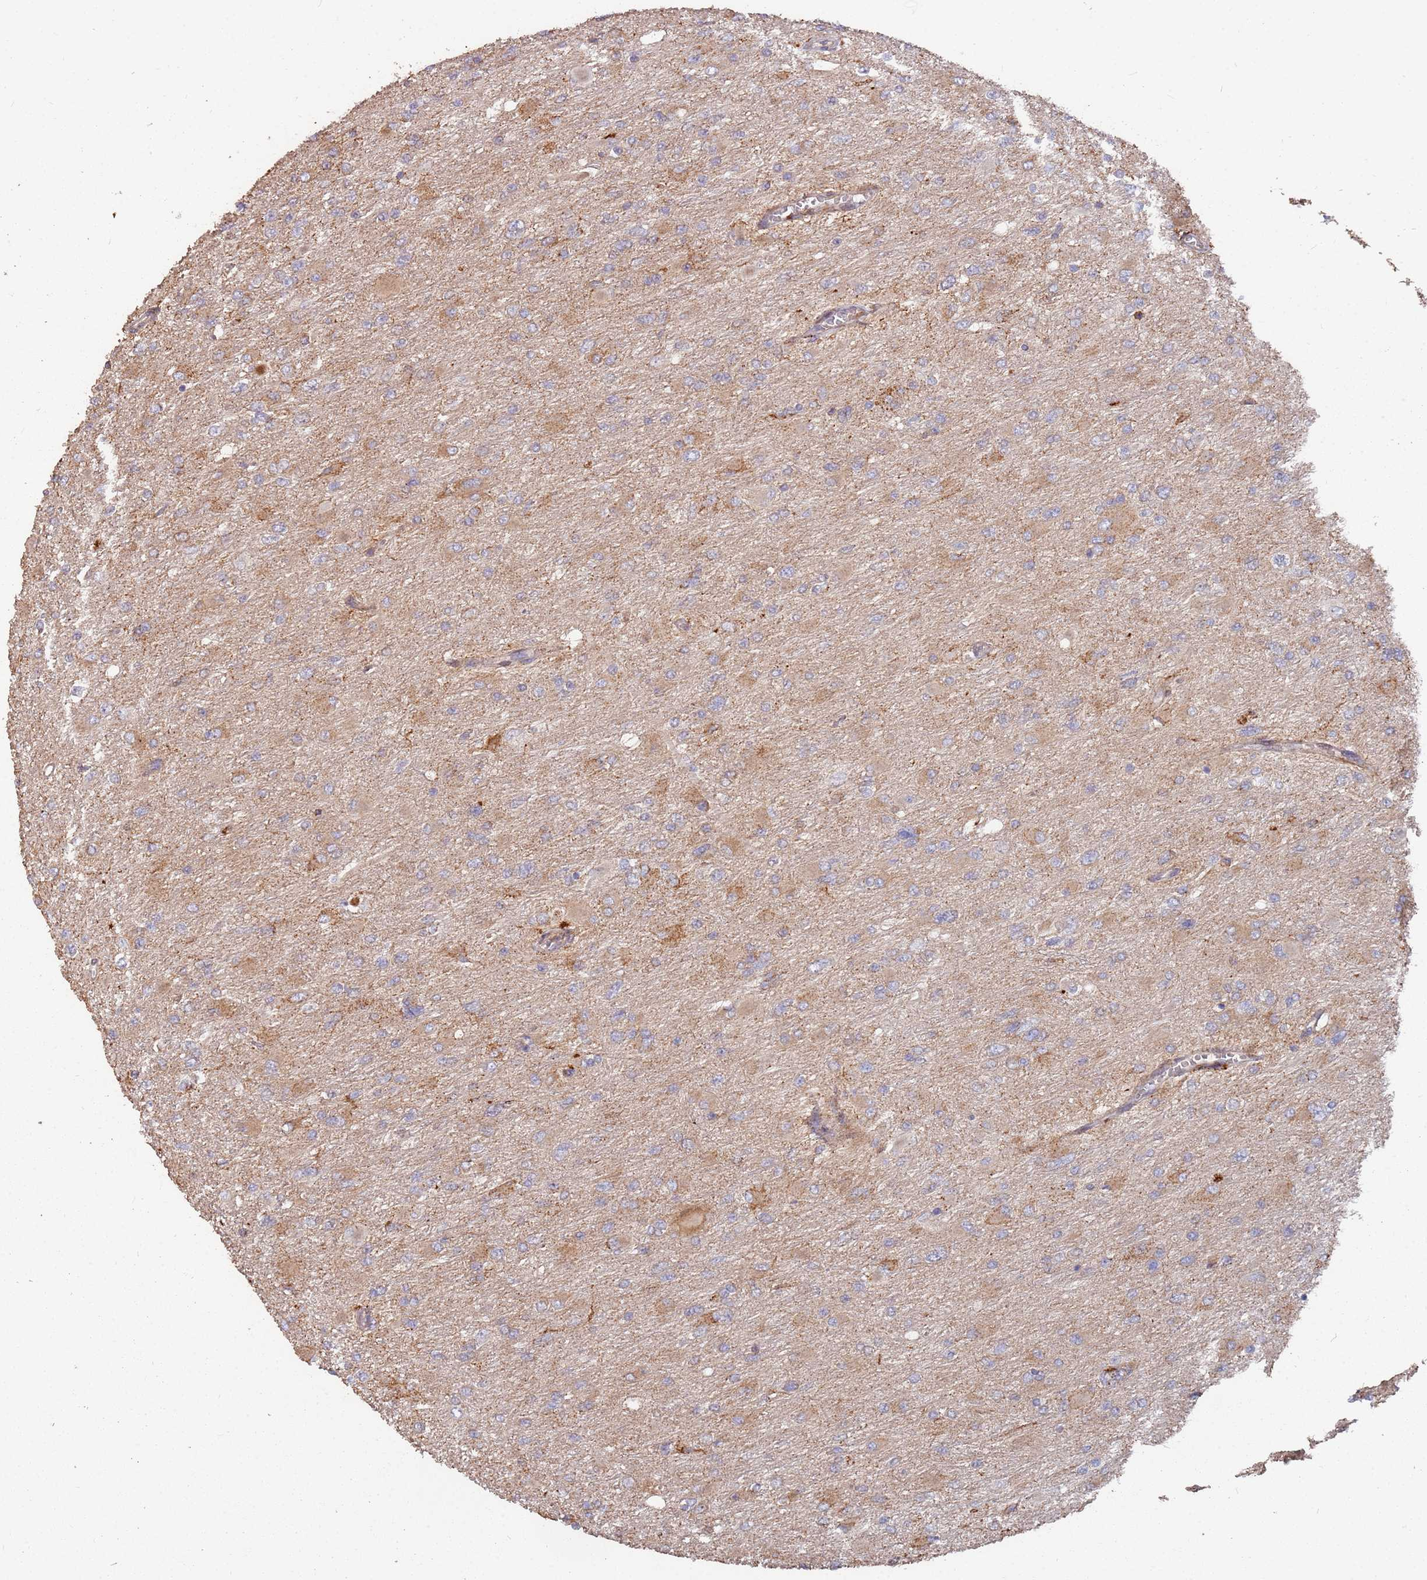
{"staining": {"intensity": "moderate", "quantity": "<25%", "location": "cytoplasmic/membranous"}, "tissue": "glioma", "cell_type": "Tumor cells", "image_type": "cancer", "snomed": [{"axis": "morphology", "description": "Glioma, malignant, High grade"}, {"axis": "topography", "description": "Cerebral cortex"}], "caption": "About <25% of tumor cells in human glioma exhibit moderate cytoplasmic/membranous protein staining as visualized by brown immunohistochemical staining.", "gene": "LACC1", "patient": {"sex": "female", "age": 36}}